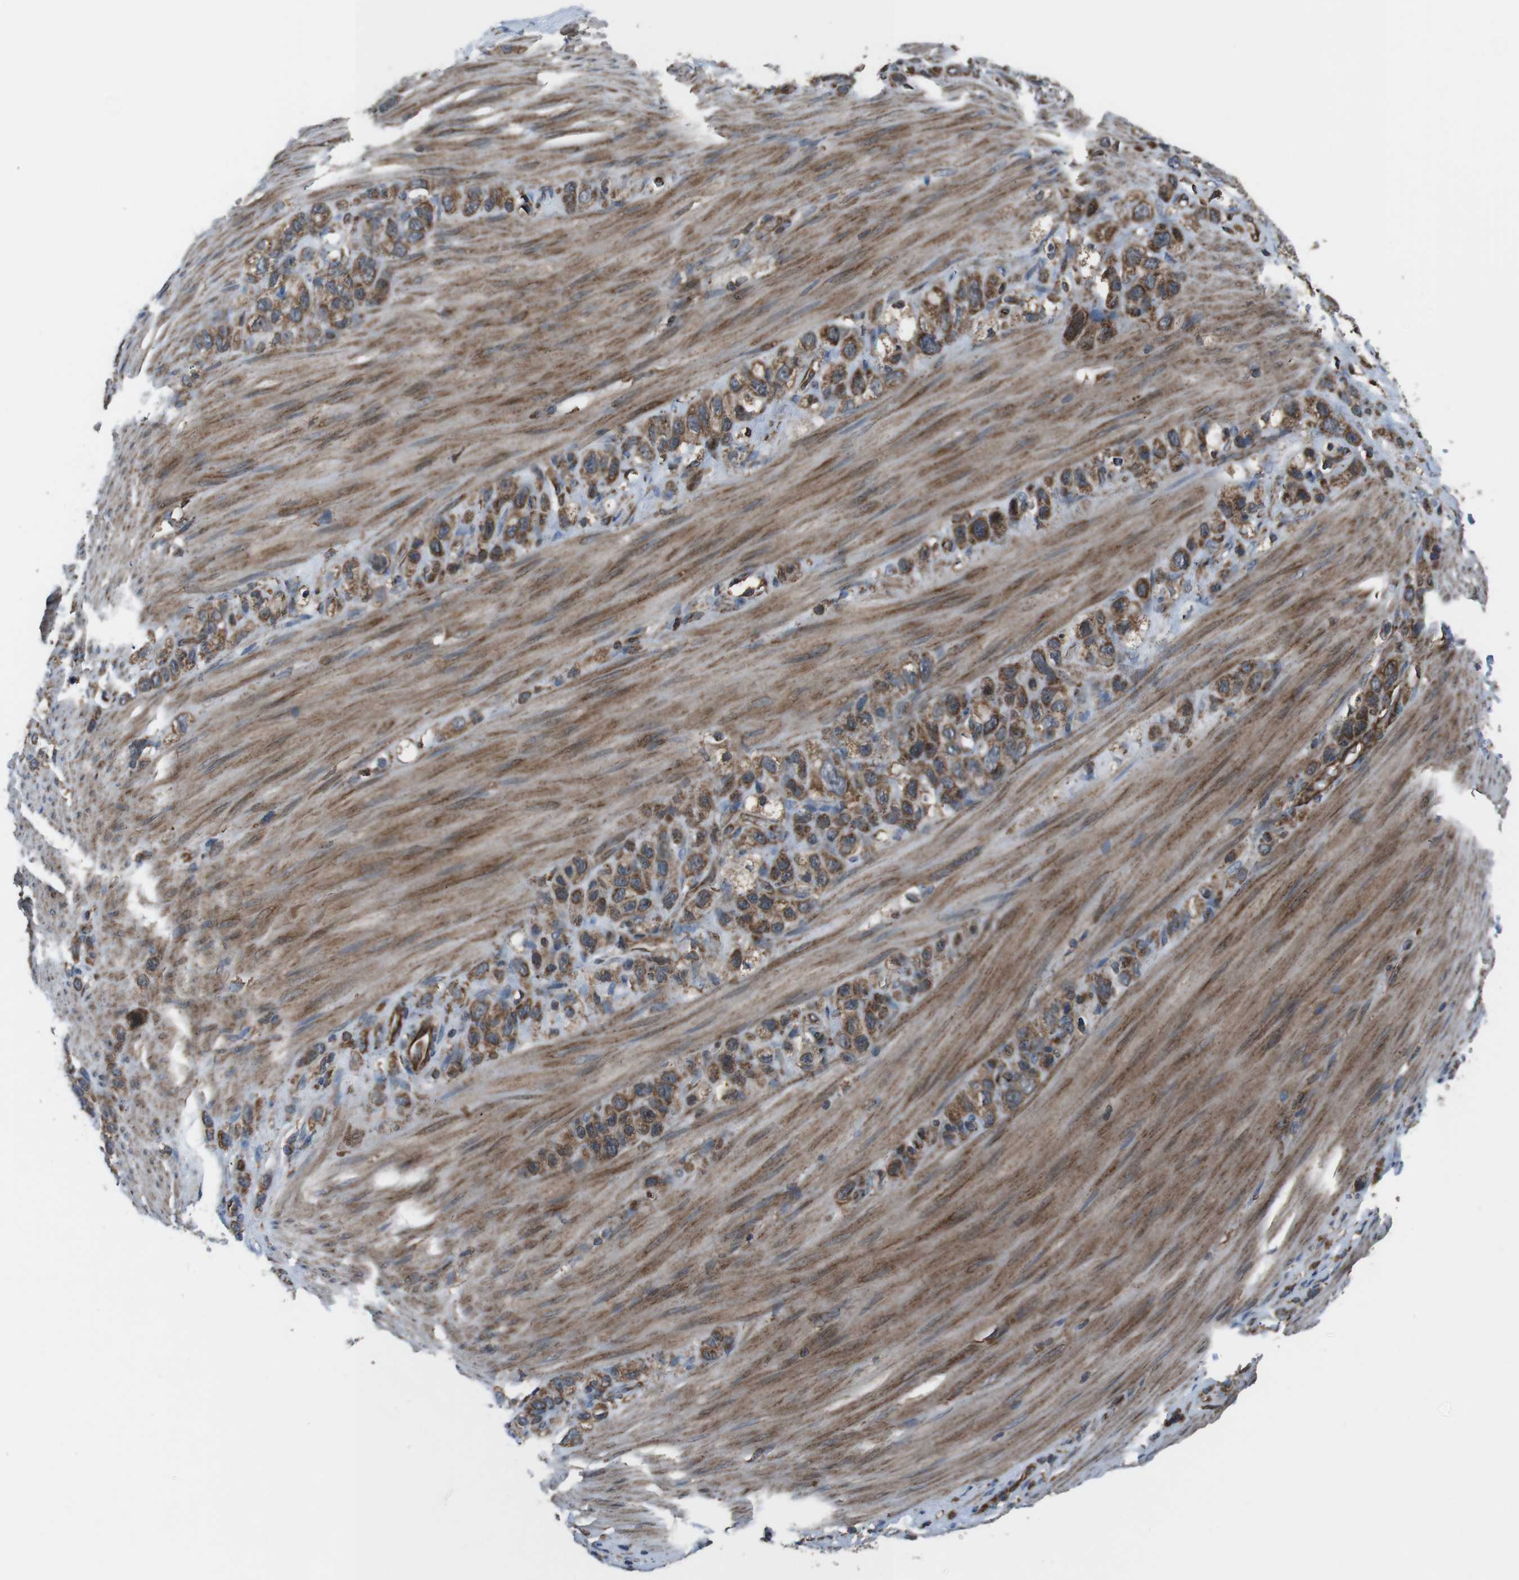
{"staining": {"intensity": "moderate", "quantity": ">75%", "location": "cytoplasmic/membranous"}, "tissue": "stomach cancer", "cell_type": "Tumor cells", "image_type": "cancer", "snomed": [{"axis": "morphology", "description": "Adenocarcinoma, NOS"}, {"axis": "morphology", "description": "Adenocarcinoma, High grade"}, {"axis": "topography", "description": "Stomach, upper"}, {"axis": "topography", "description": "Stomach, lower"}], "caption": "Tumor cells display medium levels of moderate cytoplasmic/membranous expression in about >75% of cells in stomach cancer (adenocarcinoma).", "gene": "GIMAP8", "patient": {"sex": "female", "age": 65}}